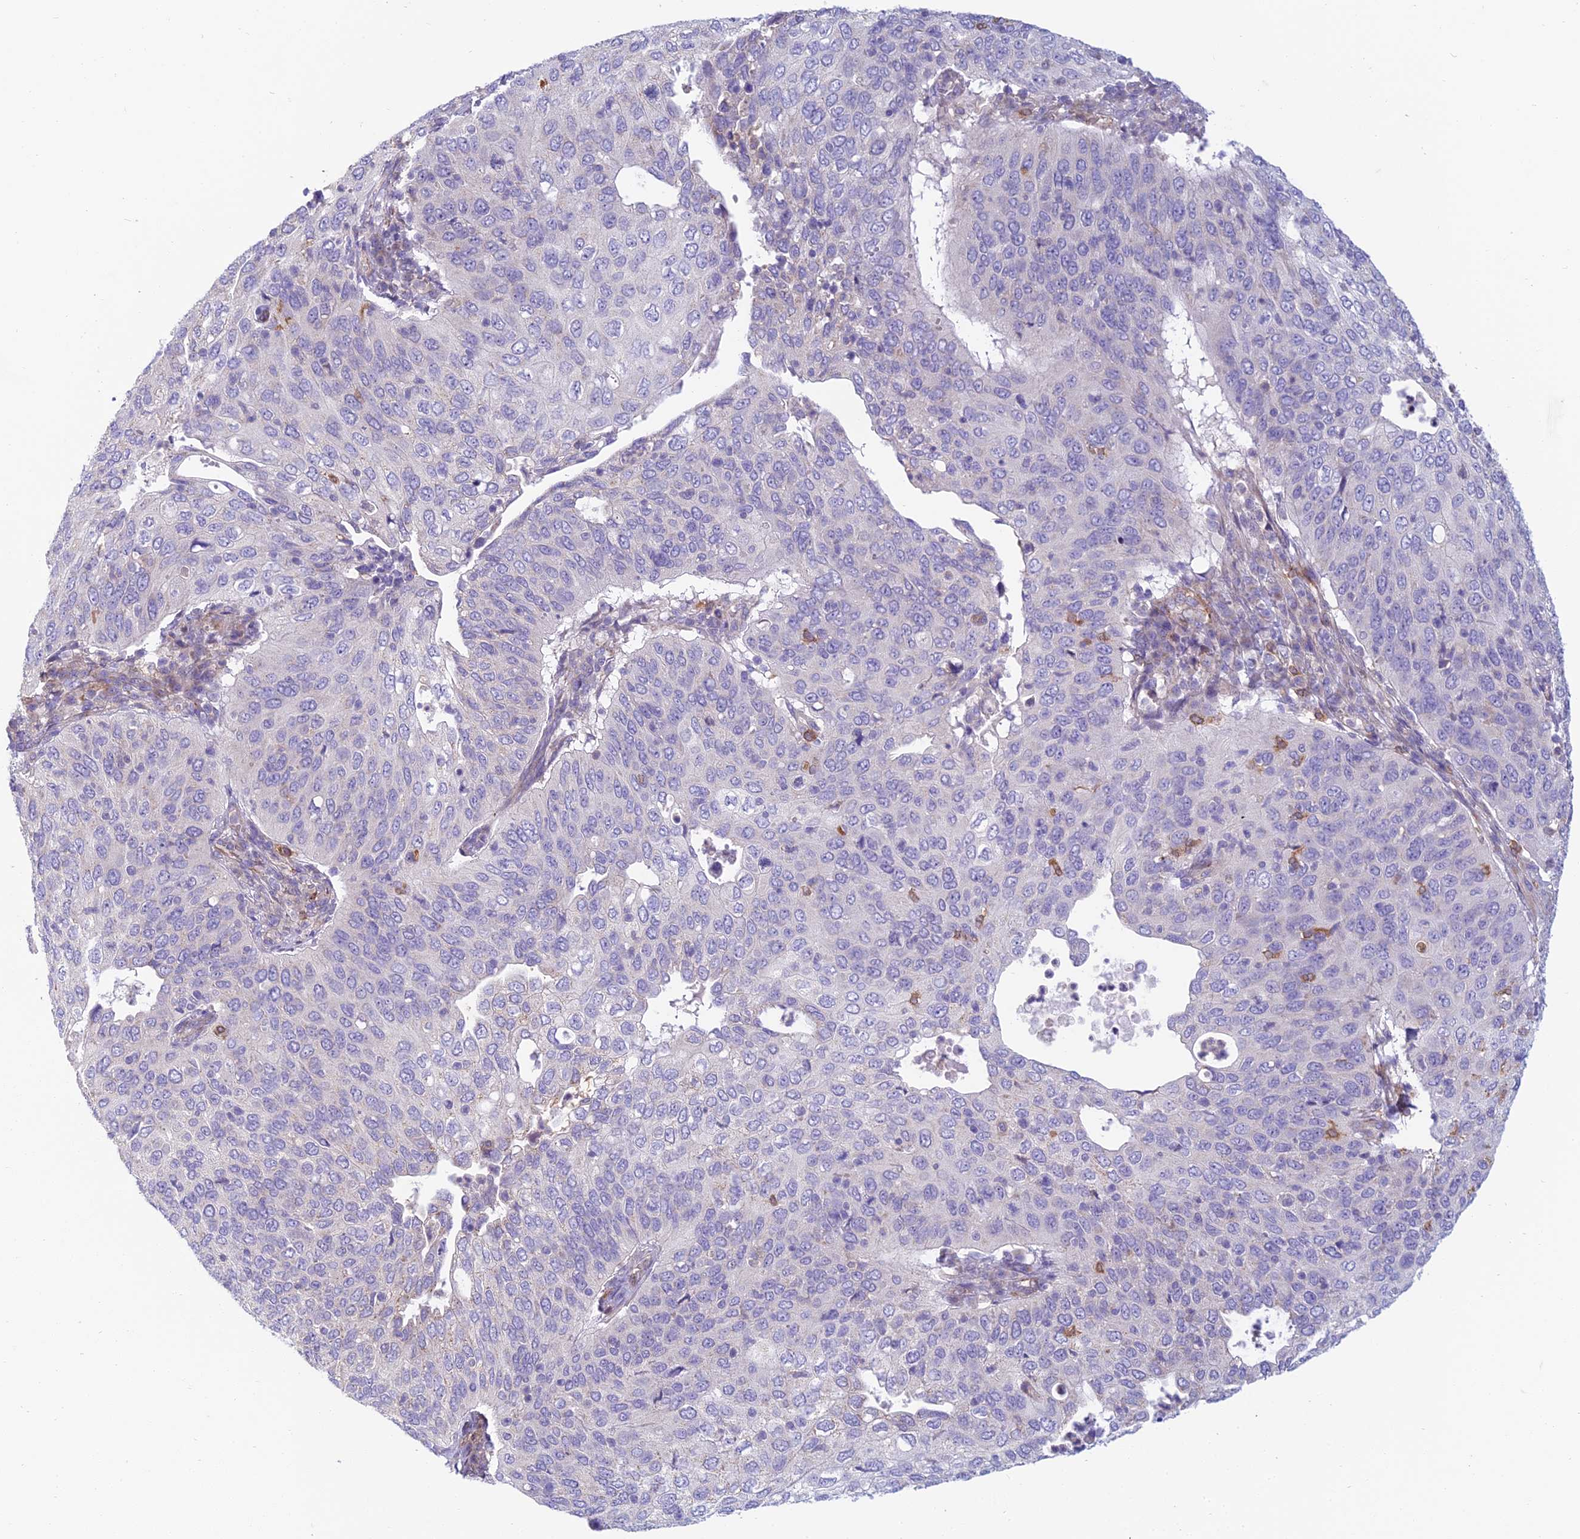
{"staining": {"intensity": "negative", "quantity": "none", "location": "none"}, "tissue": "cervical cancer", "cell_type": "Tumor cells", "image_type": "cancer", "snomed": [{"axis": "morphology", "description": "Squamous cell carcinoma, NOS"}, {"axis": "topography", "description": "Cervix"}], "caption": "Immunohistochemical staining of human squamous cell carcinoma (cervical) displays no significant staining in tumor cells.", "gene": "DUS2", "patient": {"sex": "female", "age": 36}}